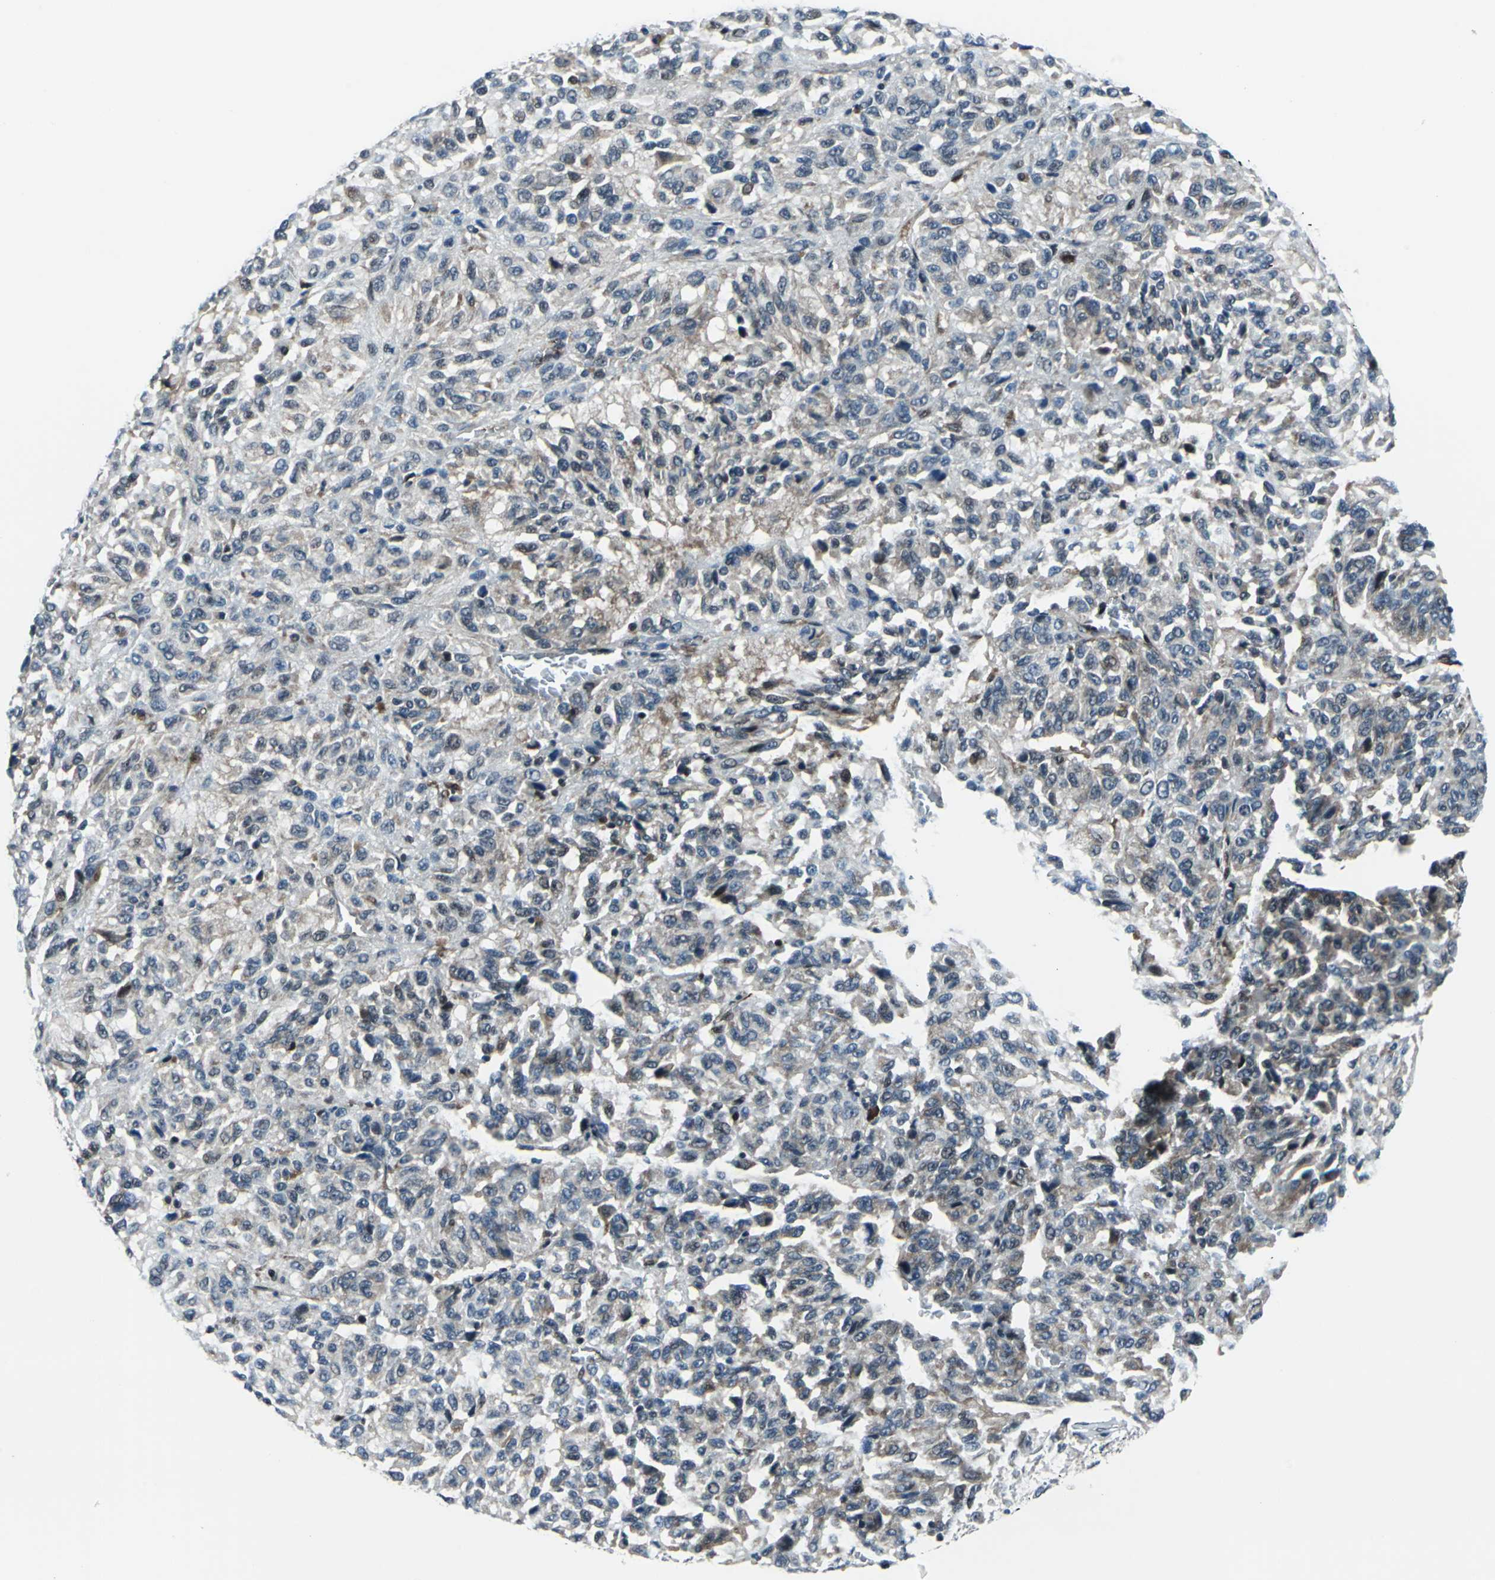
{"staining": {"intensity": "weak", "quantity": "<25%", "location": "cytoplasmic/membranous"}, "tissue": "melanoma", "cell_type": "Tumor cells", "image_type": "cancer", "snomed": [{"axis": "morphology", "description": "Malignant melanoma, Metastatic site"}, {"axis": "topography", "description": "Lung"}], "caption": "The micrograph shows no significant positivity in tumor cells of malignant melanoma (metastatic site).", "gene": "POLR3K", "patient": {"sex": "male", "age": 64}}